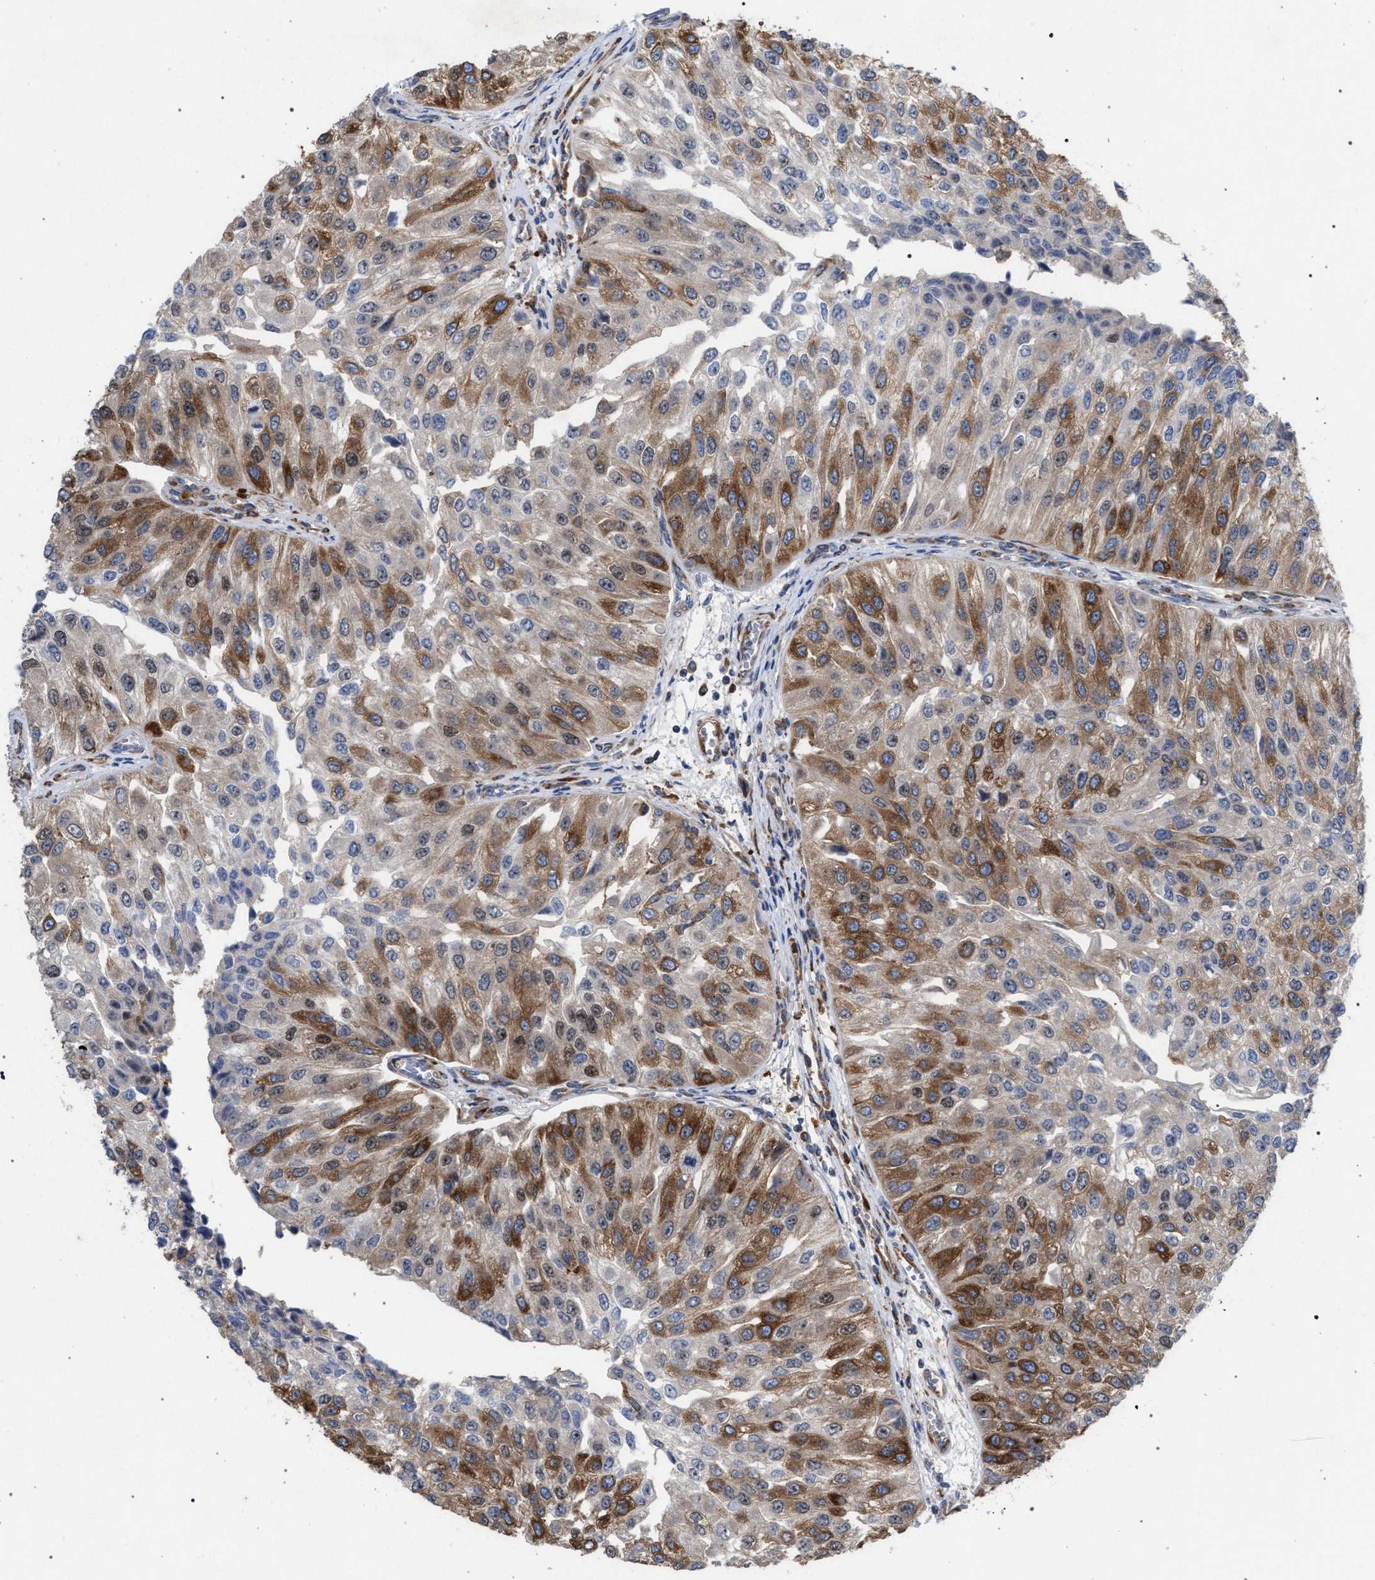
{"staining": {"intensity": "moderate", "quantity": ">75%", "location": "cytoplasmic/membranous"}, "tissue": "urothelial cancer", "cell_type": "Tumor cells", "image_type": "cancer", "snomed": [{"axis": "morphology", "description": "Urothelial carcinoma, High grade"}, {"axis": "topography", "description": "Kidney"}, {"axis": "topography", "description": "Urinary bladder"}], "caption": "The photomicrograph displays a brown stain indicating the presence of a protein in the cytoplasmic/membranous of tumor cells in urothelial cancer.", "gene": "CDR2L", "patient": {"sex": "male", "age": 77}}